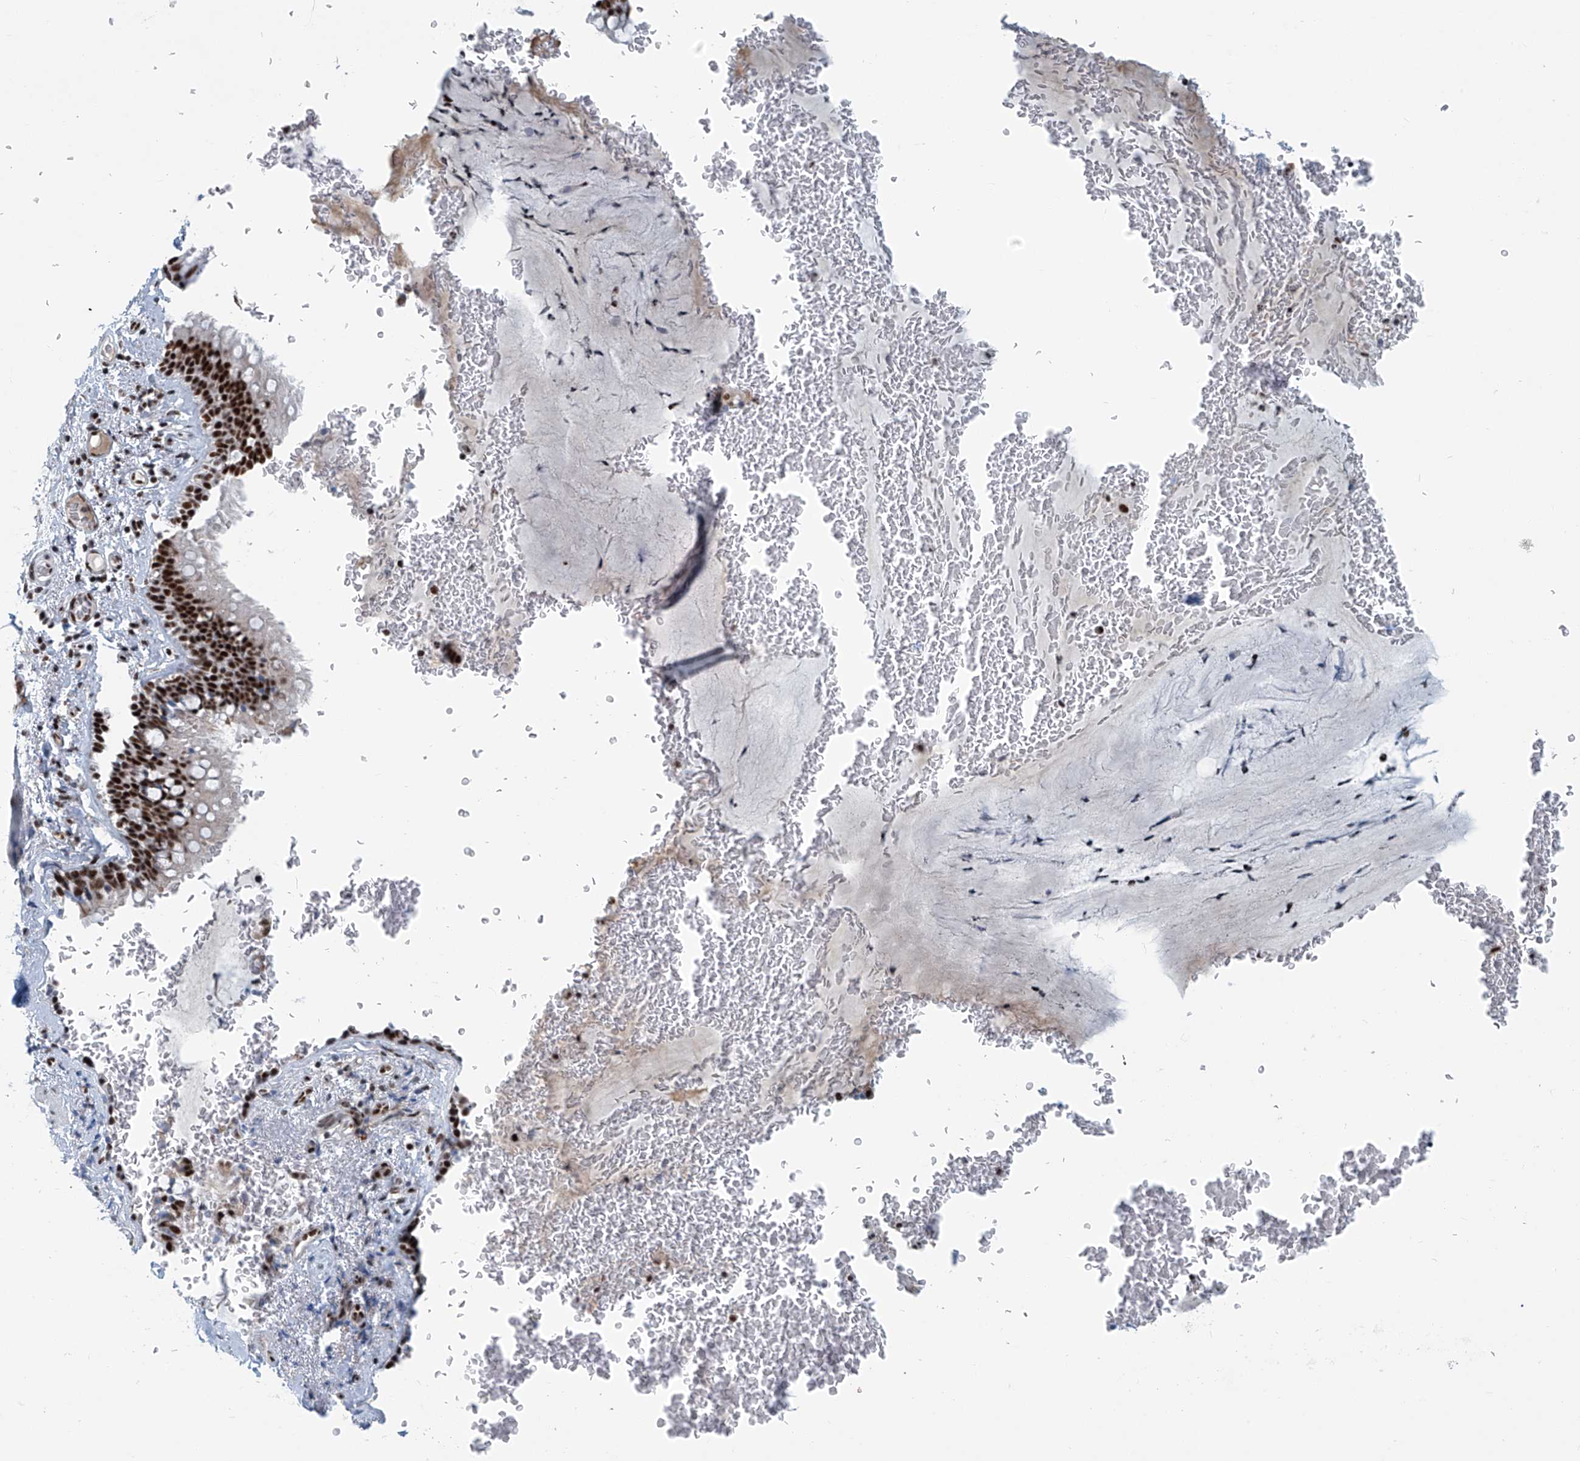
{"staining": {"intensity": "strong", "quantity": ">75%", "location": "nuclear"}, "tissue": "bronchus", "cell_type": "Respiratory epithelial cells", "image_type": "normal", "snomed": [{"axis": "morphology", "description": "Normal tissue, NOS"}, {"axis": "topography", "description": "Cartilage tissue"}, {"axis": "topography", "description": "Bronchus"}], "caption": "A brown stain highlights strong nuclear positivity of a protein in respiratory epithelial cells of normal human bronchus.", "gene": "ENSG00000257390", "patient": {"sex": "female", "age": 36}}